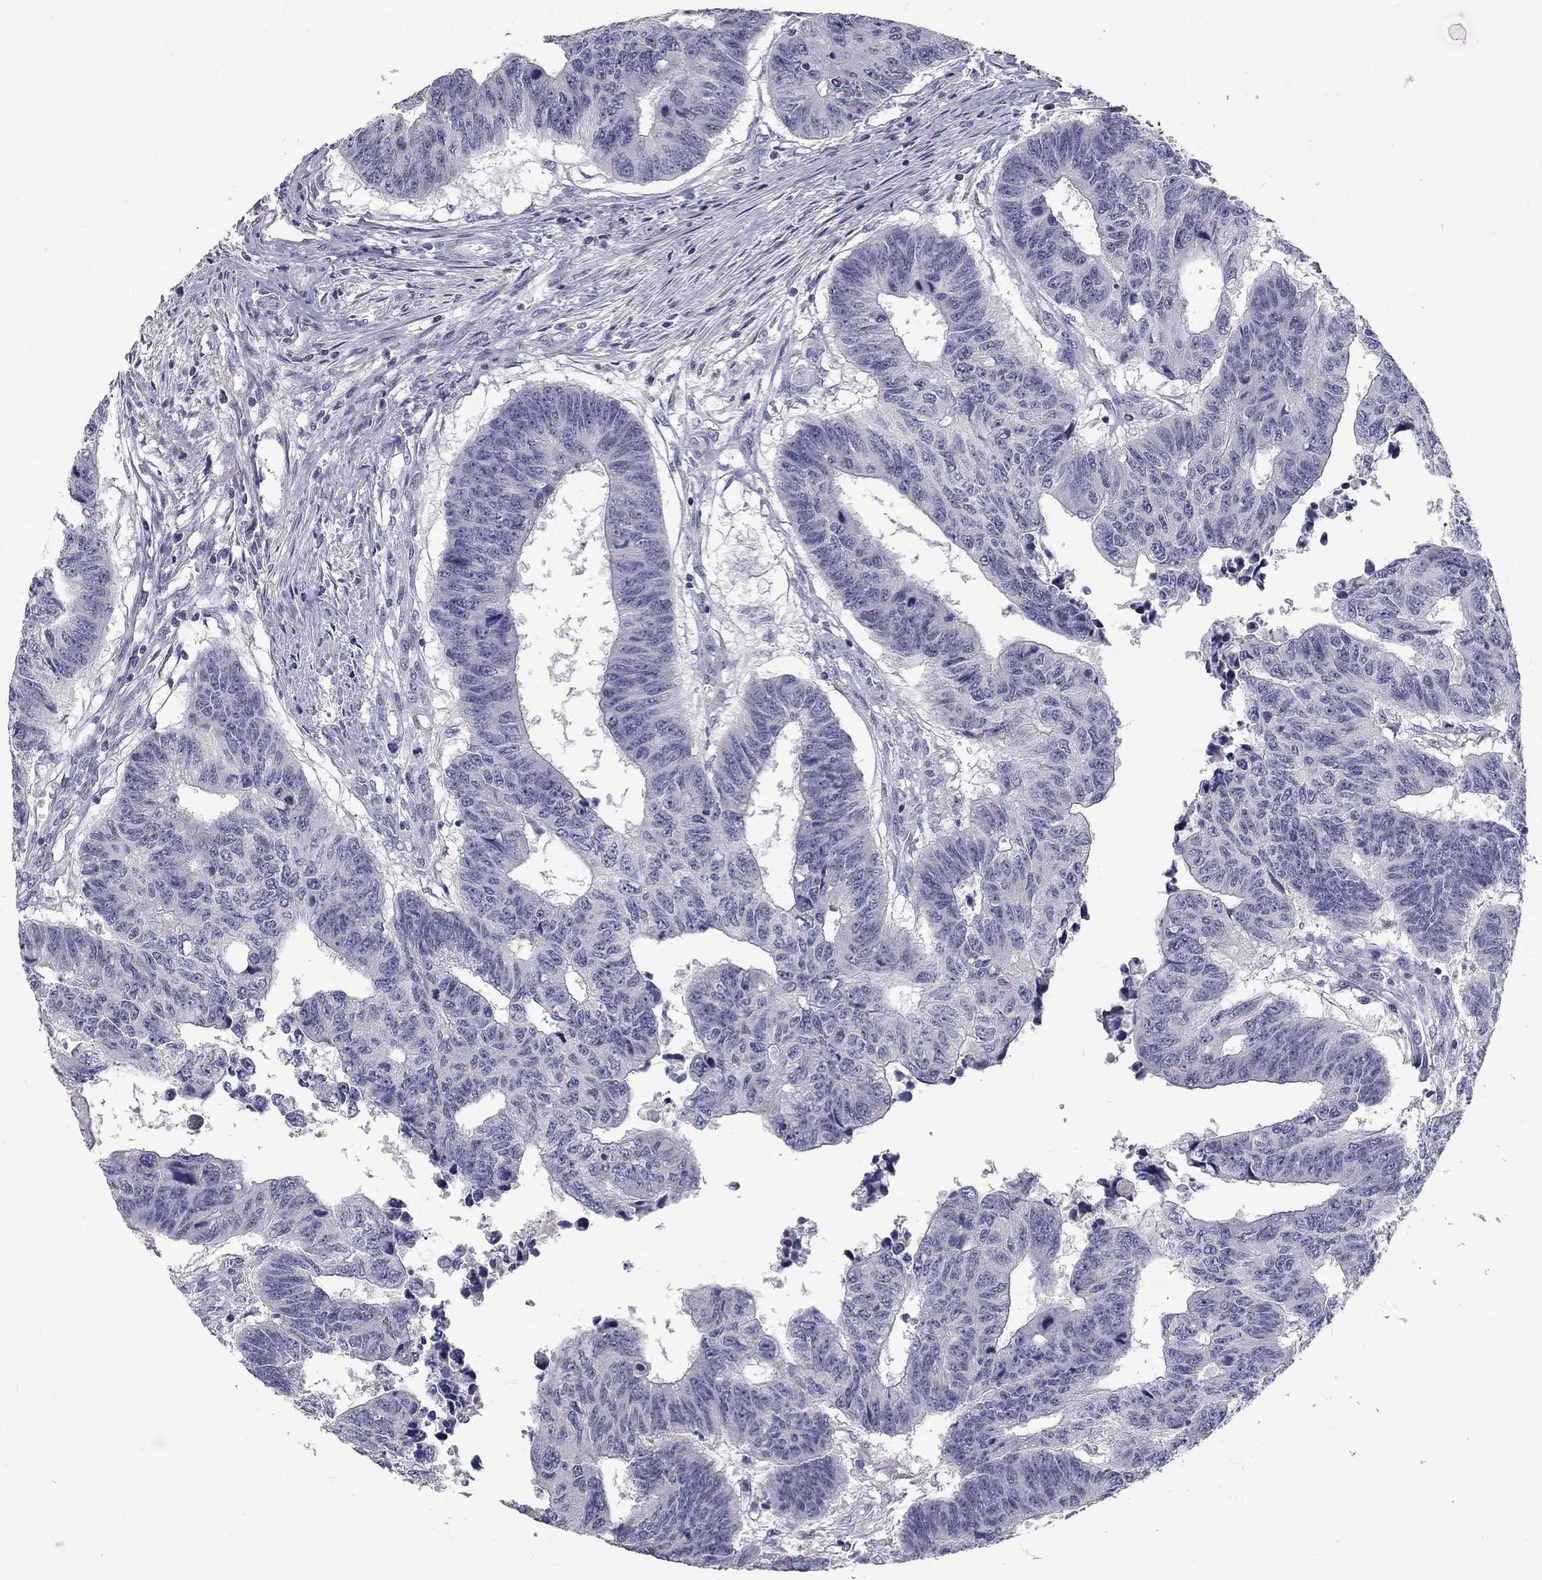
{"staining": {"intensity": "negative", "quantity": "none", "location": "none"}, "tissue": "colorectal cancer", "cell_type": "Tumor cells", "image_type": "cancer", "snomed": [{"axis": "morphology", "description": "Adenocarcinoma, NOS"}, {"axis": "topography", "description": "Rectum"}], "caption": "There is no significant expression in tumor cells of colorectal cancer. (Brightfield microscopy of DAB immunohistochemistry at high magnification).", "gene": "NOS1", "patient": {"sex": "female", "age": 85}}